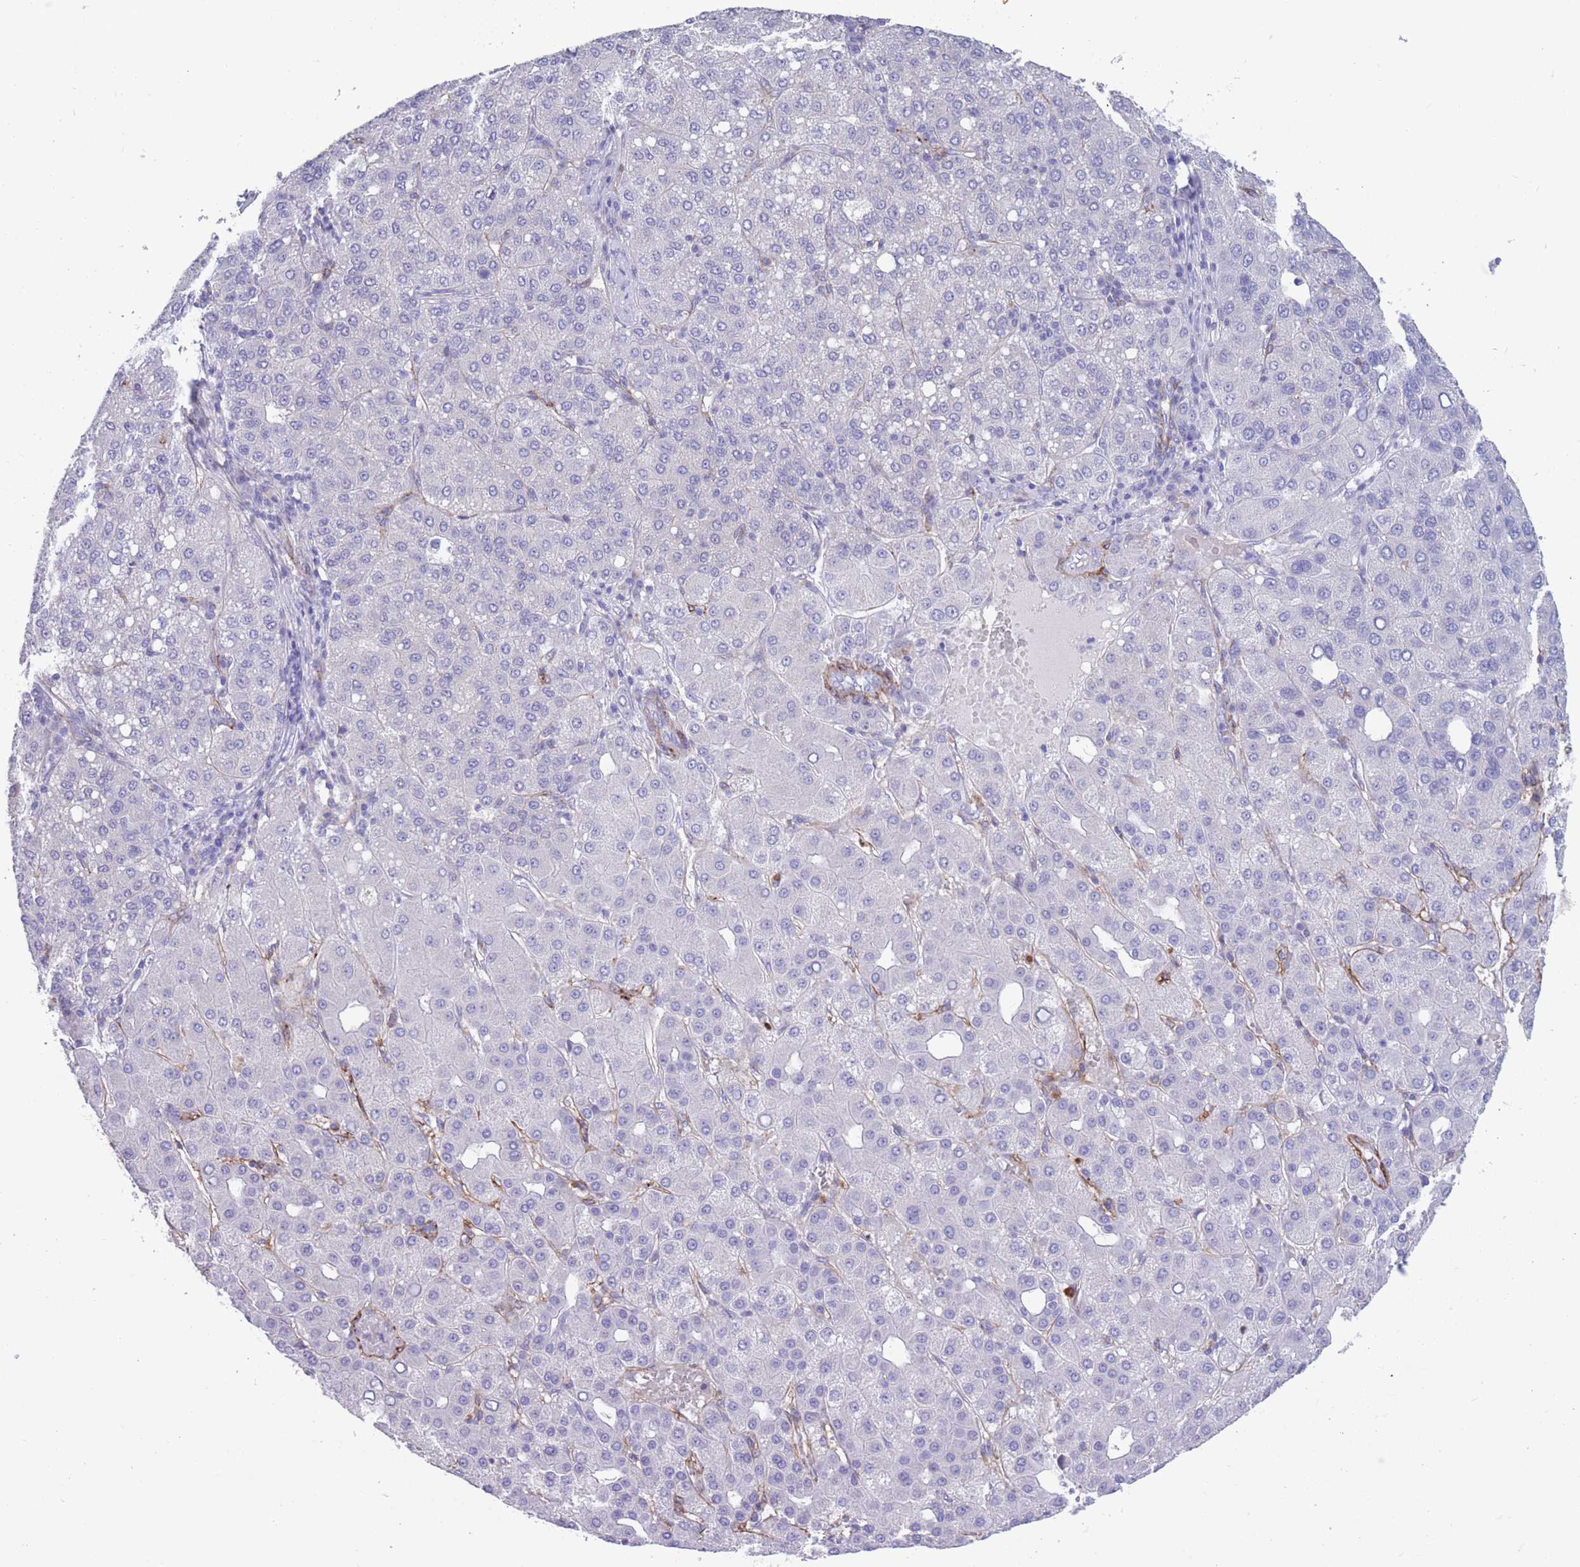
{"staining": {"intensity": "negative", "quantity": "none", "location": "none"}, "tissue": "liver cancer", "cell_type": "Tumor cells", "image_type": "cancer", "snomed": [{"axis": "morphology", "description": "Carcinoma, Hepatocellular, NOS"}, {"axis": "topography", "description": "Liver"}], "caption": "Immunohistochemical staining of liver cancer displays no significant staining in tumor cells.", "gene": "DPYD", "patient": {"sex": "male", "age": 65}}